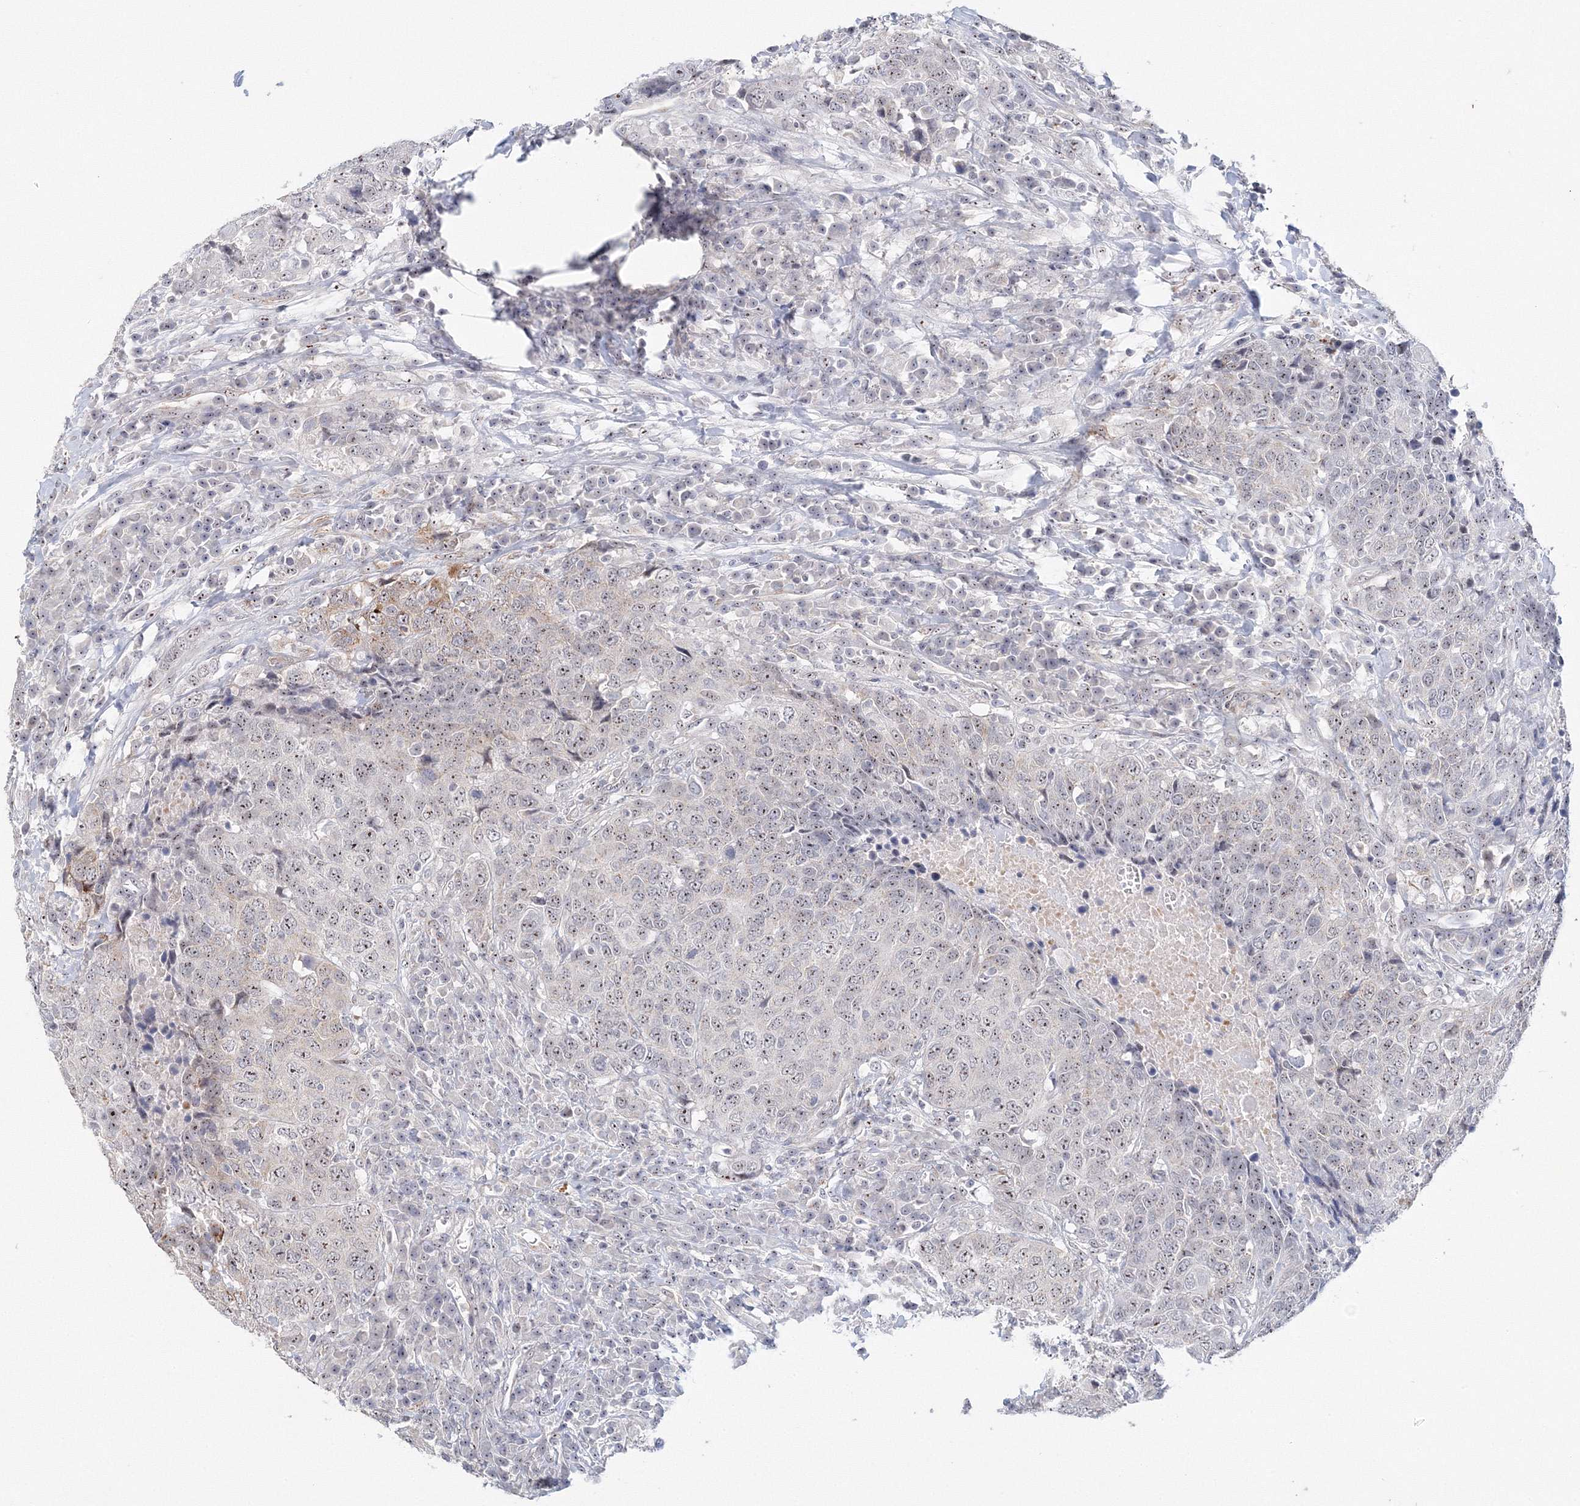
{"staining": {"intensity": "moderate", "quantity": "25%-75%", "location": "nuclear"}, "tissue": "head and neck cancer", "cell_type": "Tumor cells", "image_type": "cancer", "snomed": [{"axis": "morphology", "description": "Squamous cell carcinoma, NOS"}, {"axis": "topography", "description": "Head-Neck"}], "caption": "Immunohistochemistry histopathology image of human head and neck cancer stained for a protein (brown), which reveals medium levels of moderate nuclear staining in approximately 25%-75% of tumor cells.", "gene": "SIRT7", "patient": {"sex": "male", "age": 66}}